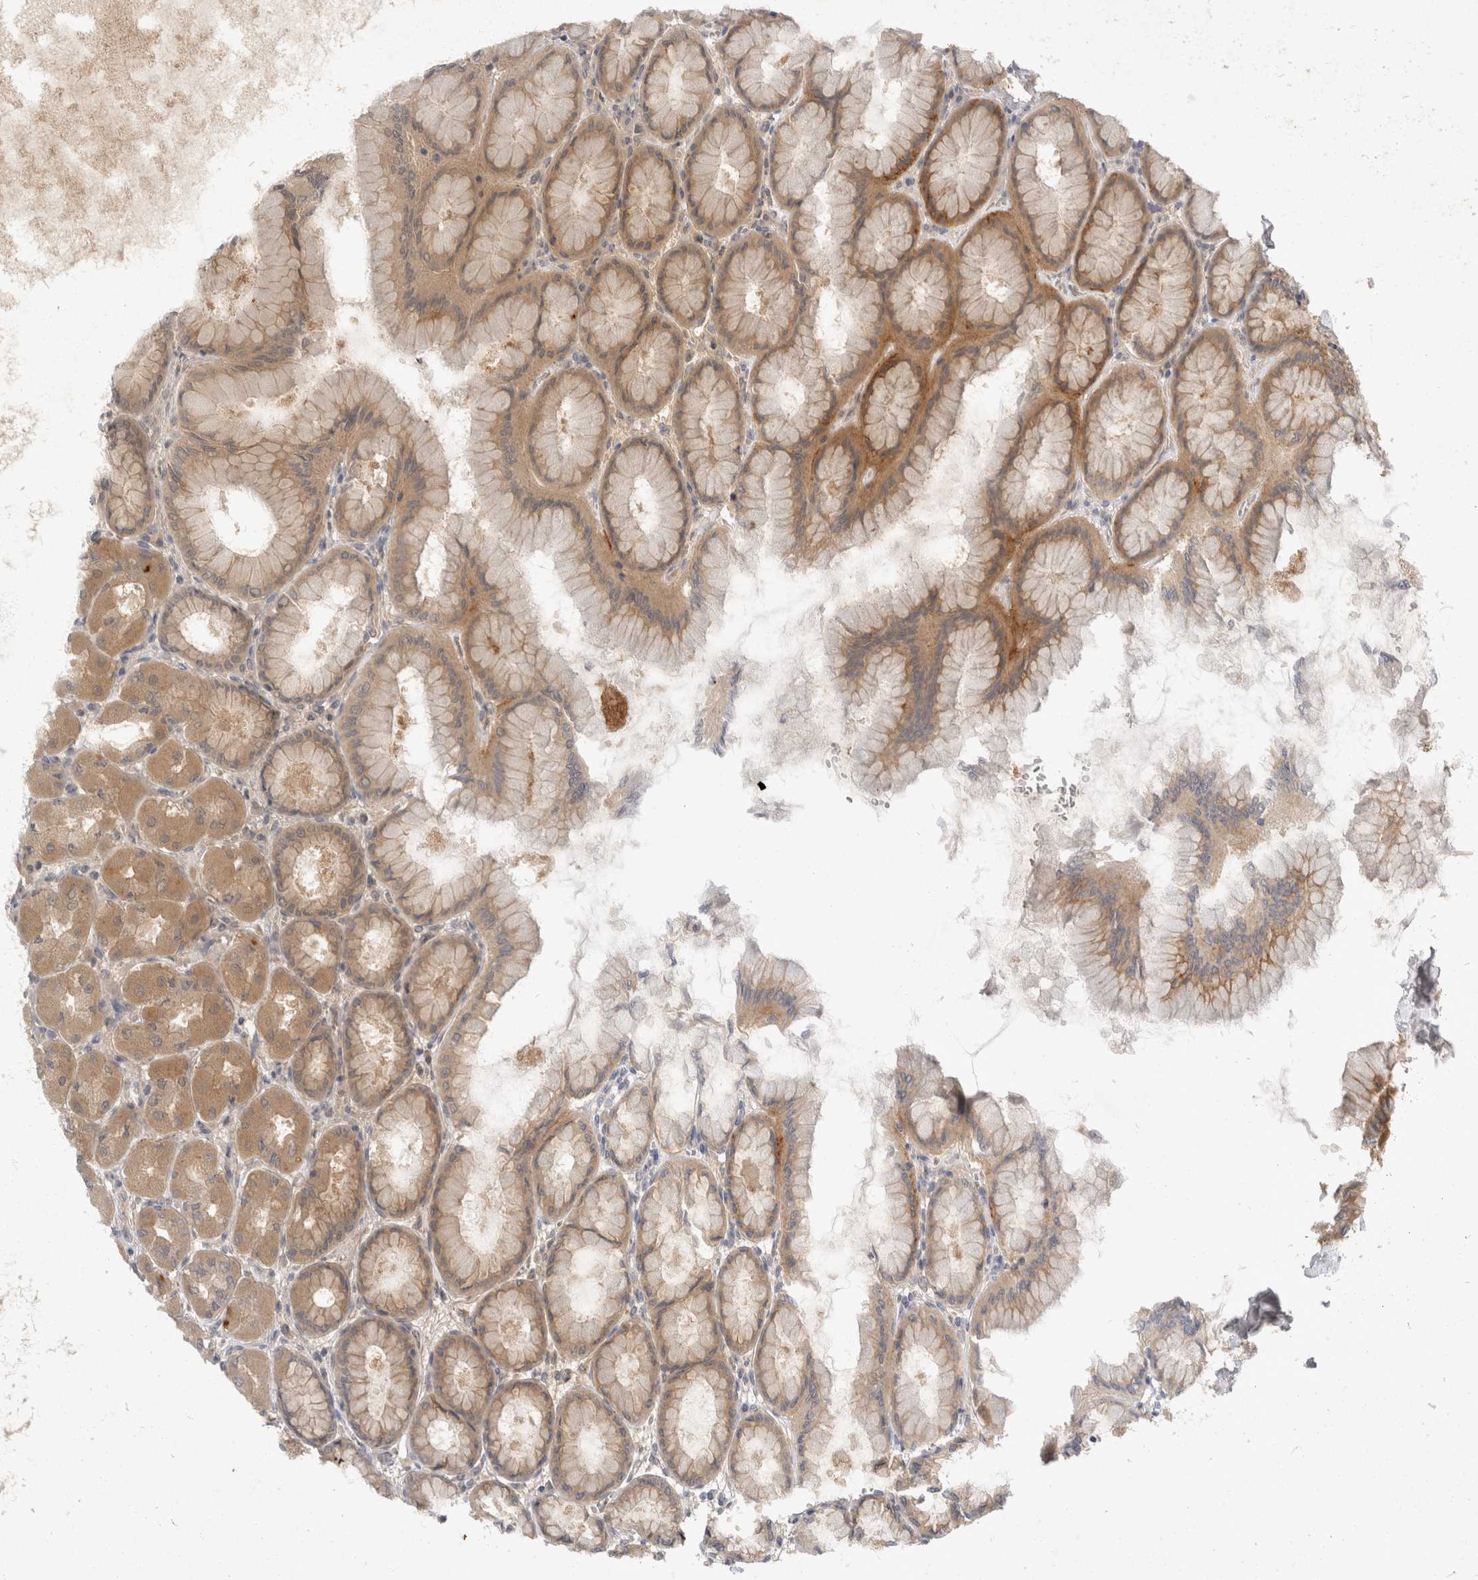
{"staining": {"intensity": "moderate", "quantity": ">75%", "location": "cytoplasmic/membranous"}, "tissue": "stomach", "cell_type": "Glandular cells", "image_type": "normal", "snomed": [{"axis": "morphology", "description": "Normal tissue, NOS"}, {"axis": "topography", "description": "Stomach, upper"}], "caption": "Immunohistochemistry (DAB (3,3'-diaminobenzidine)) staining of benign stomach shows moderate cytoplasmic/membranous protein positivity in about >75% of glandular cells.", "gene": "TOM1L2", "patient": {"sex": "female", "age": 56}}